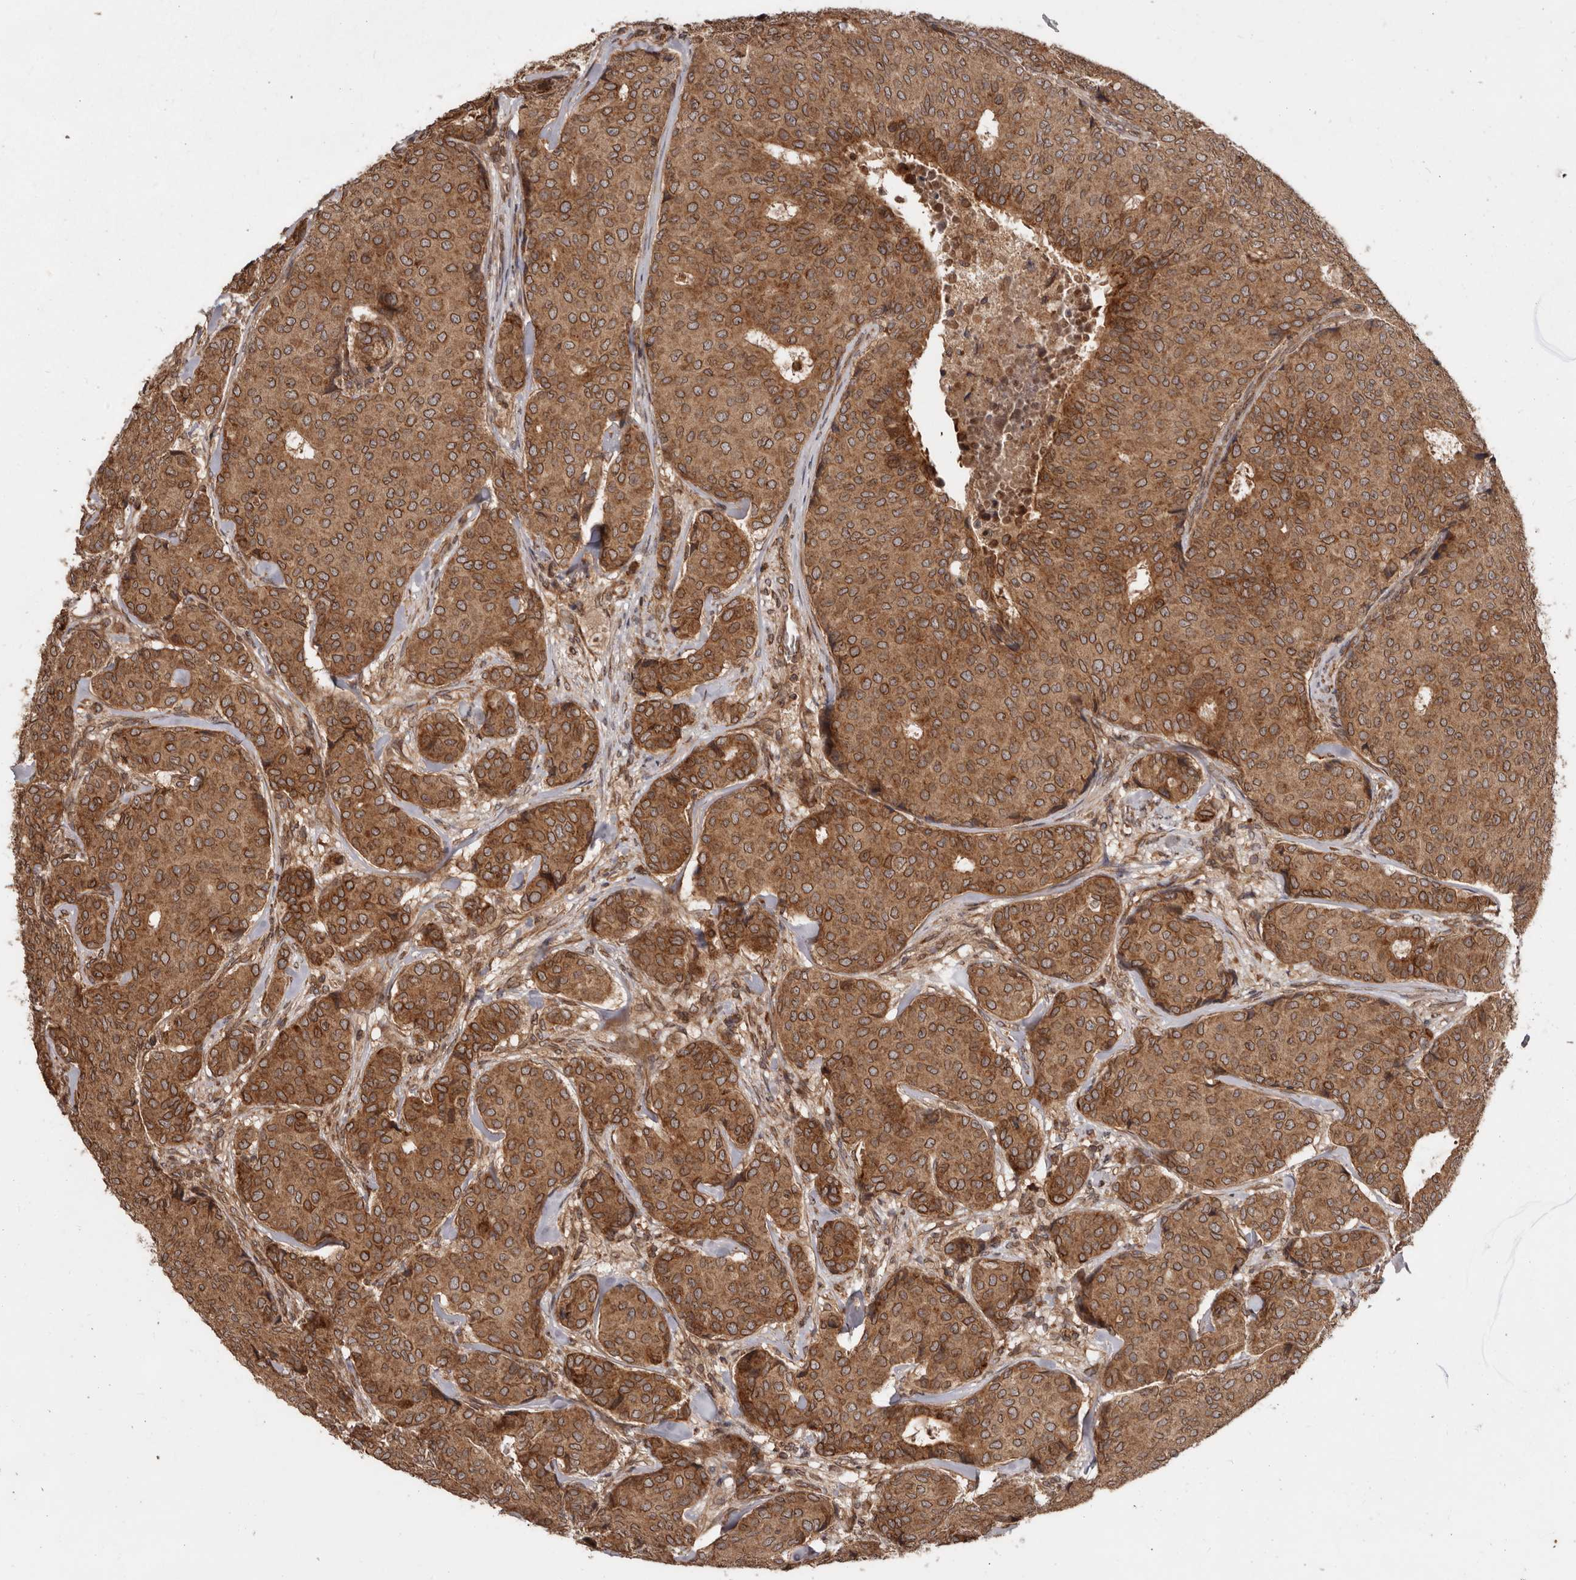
{"staining": {"intensity": "moderate", "quantity": ">75%", "location": "cytoplasmic/membranous"}, "tissue": "breast cancer", "cell_type": "Tumor cells", "image_type": "cancer", "snomed": [{"axis": "morphology", "description": "Duct carcinoma"}, {"axis": "topography", "description": "Breast"}], "caption": "Intraductal carcinoma (breast) stained with DAB immunohistochemistry shows medium levels of moderate cytoplasmic/membranous expression in about >75% of tumor cells. (DAB (3,3'-diaminobenzidine) IHC, brown staining for protein, blue staining for nuclei).", "gene": "STK36", "patient": {"sex": "female", "age": 75}}